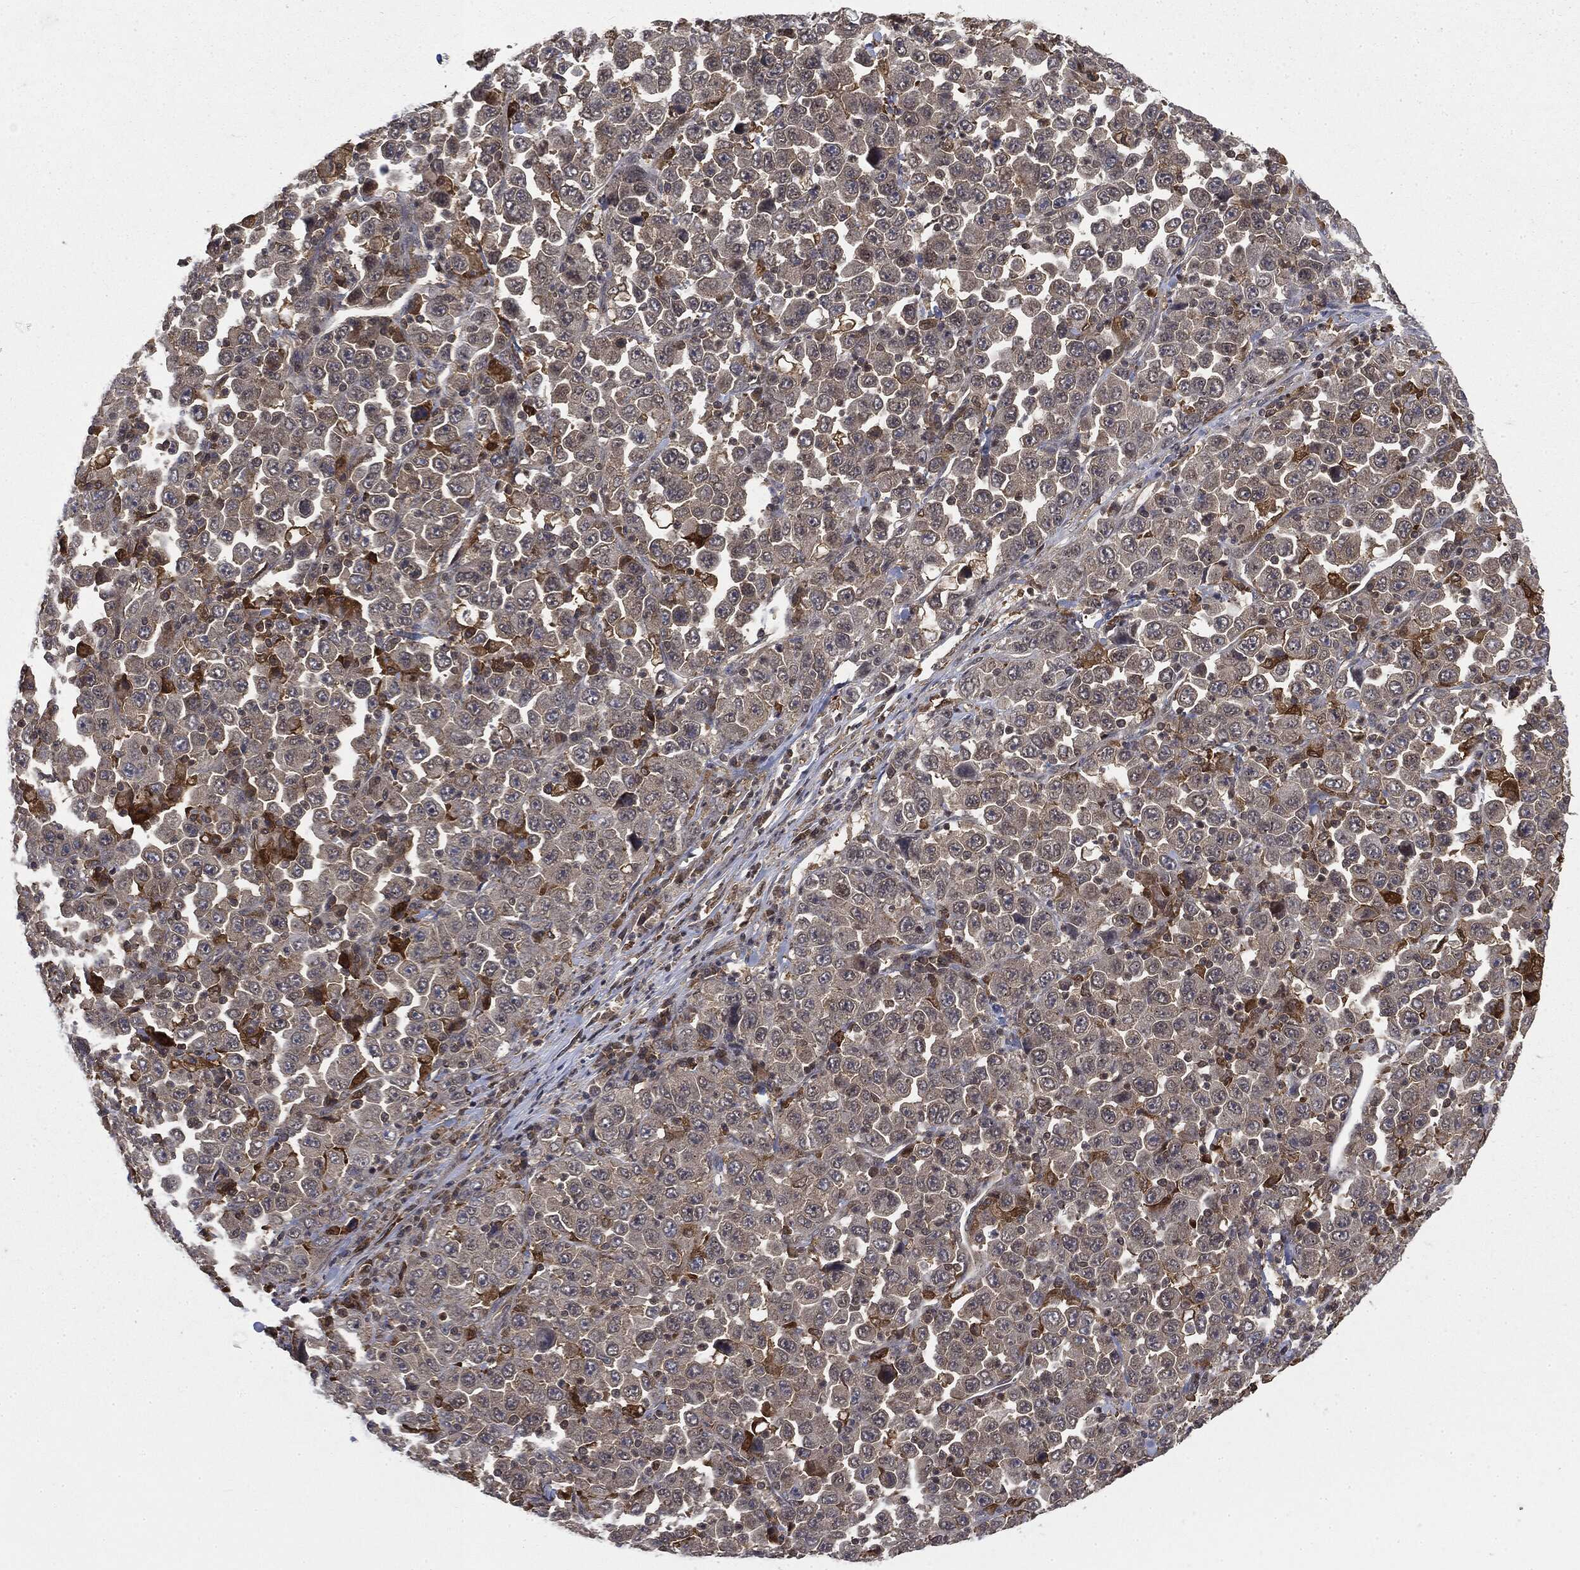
{"staining": {"intensity": "negative", "quantity": "none", "location": "none"}, "tissue": "stomach cancer", "cell_type": "Tumor cells", "image_type": "cancer", "snomed": [{"axis": "morphology", "description": "Normal tissue, NOS"}, {"axis": "morphology", "description": "Adenocarcinoma, NOS"}, {"axis": "topography", "description": "Stomach, upper"}, {"axis": "topography", "description": "Stomach"}], "caption": "High magnification brightfield microscopy of stomach cancer (adenocarcinoma) stained with DAB (3,3'-diaminobenzidine) (brown) and counterstained with hematoxylin (blue): tumor cells show no significant positivity.", "gene": "SNX5", "patient": {"sex": "male", "age": 59}}